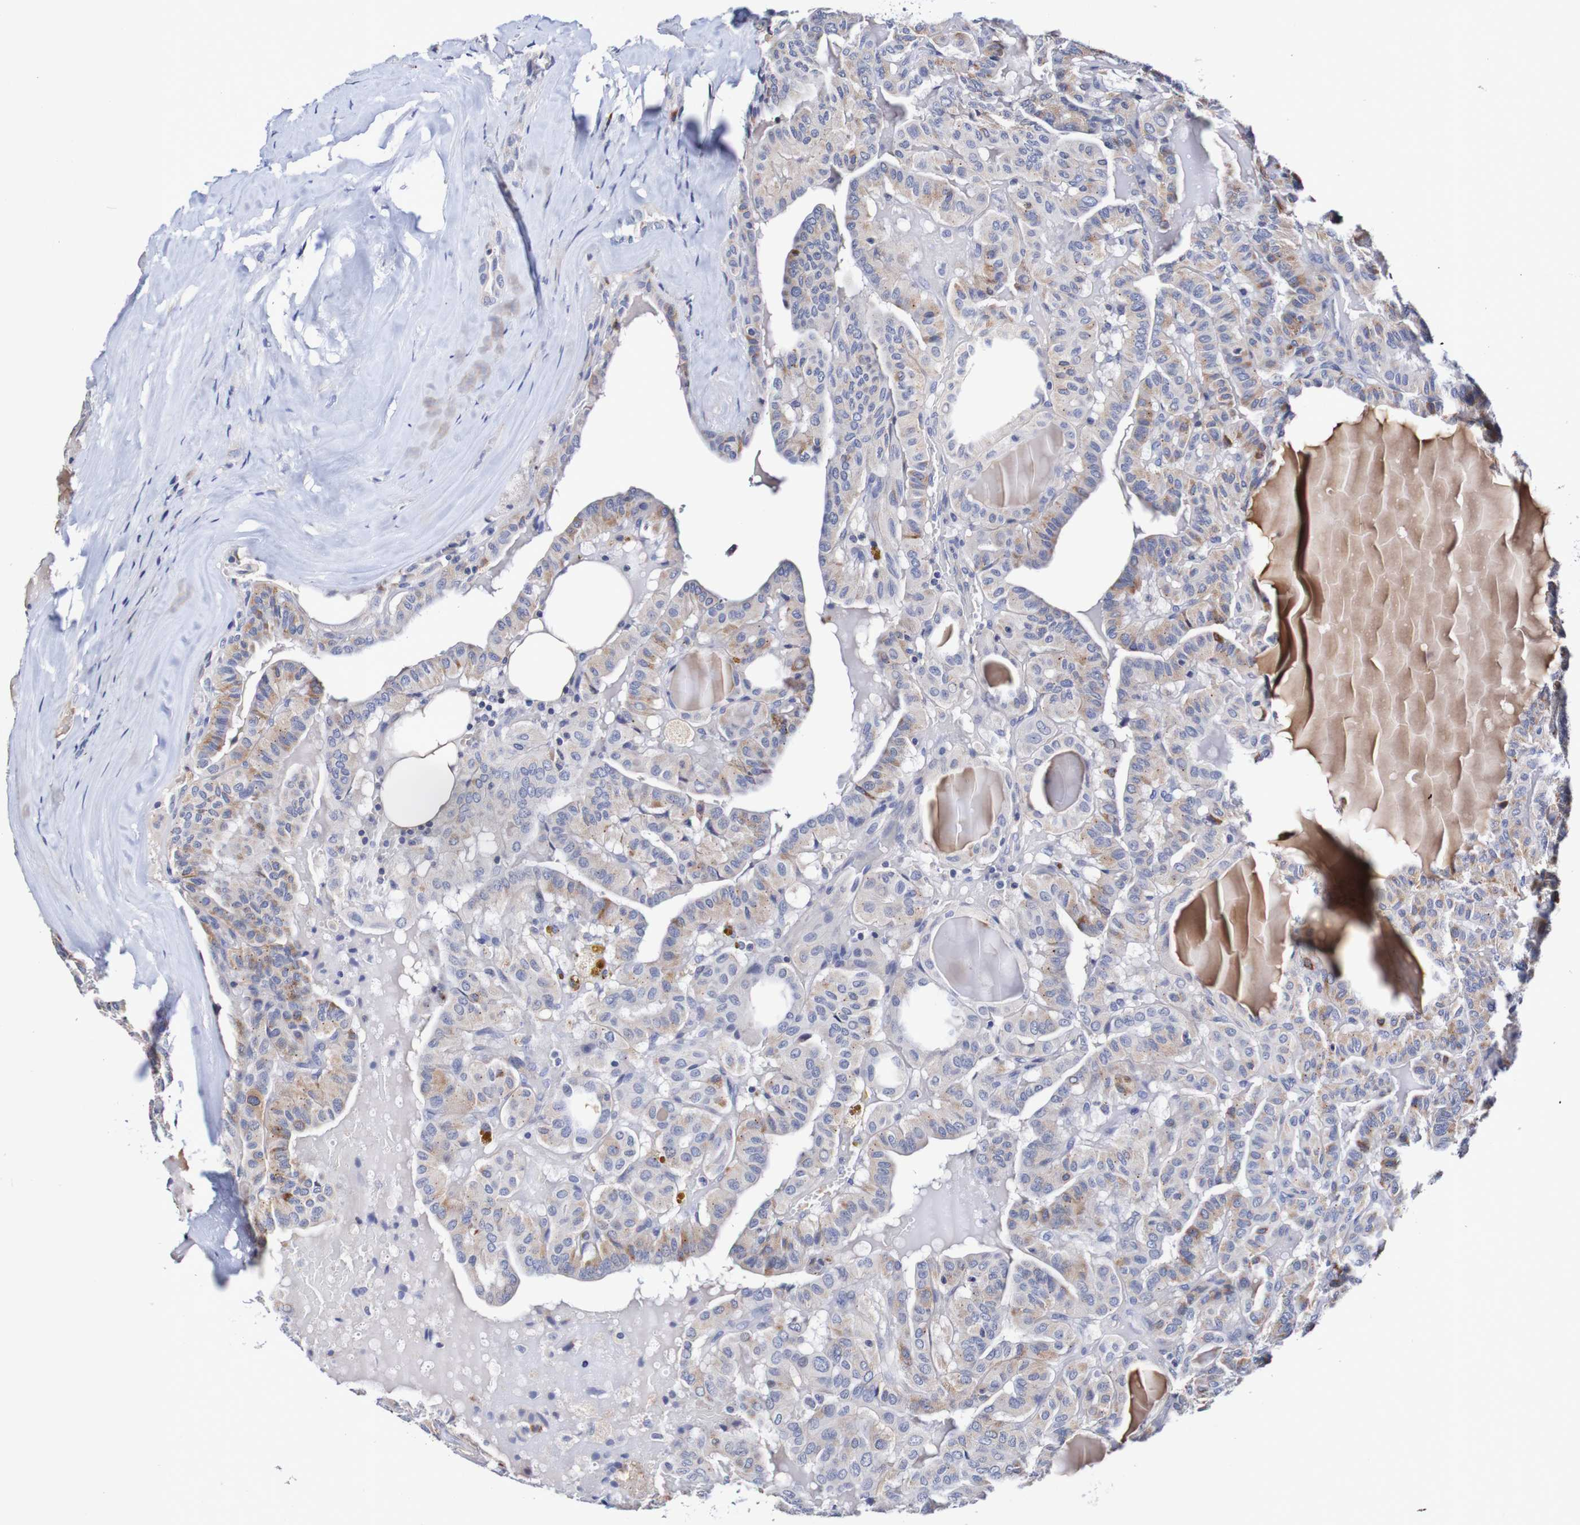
{"staining": {"intensity": "moderate", "quantity": "25%-75%", "location": "cytoplasmic/membranous"}, "tissue": "head and neck cancer", "cell_type": "Tumor cells", "image_type": "cancer", "snomed": [{"axis": "morphology", "description": "Squamous cell carcinoma, NOS"}, {"axis": "topography", "description": "Oral tissue"}, {"axis": "topography", "description": "Head-Neck"}], "caption": "A micrograph of head and neck squamous cell carcinoma stained for a protein reveals moderate cytoplasmic/membranous brown staining in tumor cells. The staining is performed using DAB brown chromogen to label protein expression. The nuclei are counter-stained blue using hematoxylin.", "gene": "ACVR1C", "patient": {"sex": "female", "age": 50}}